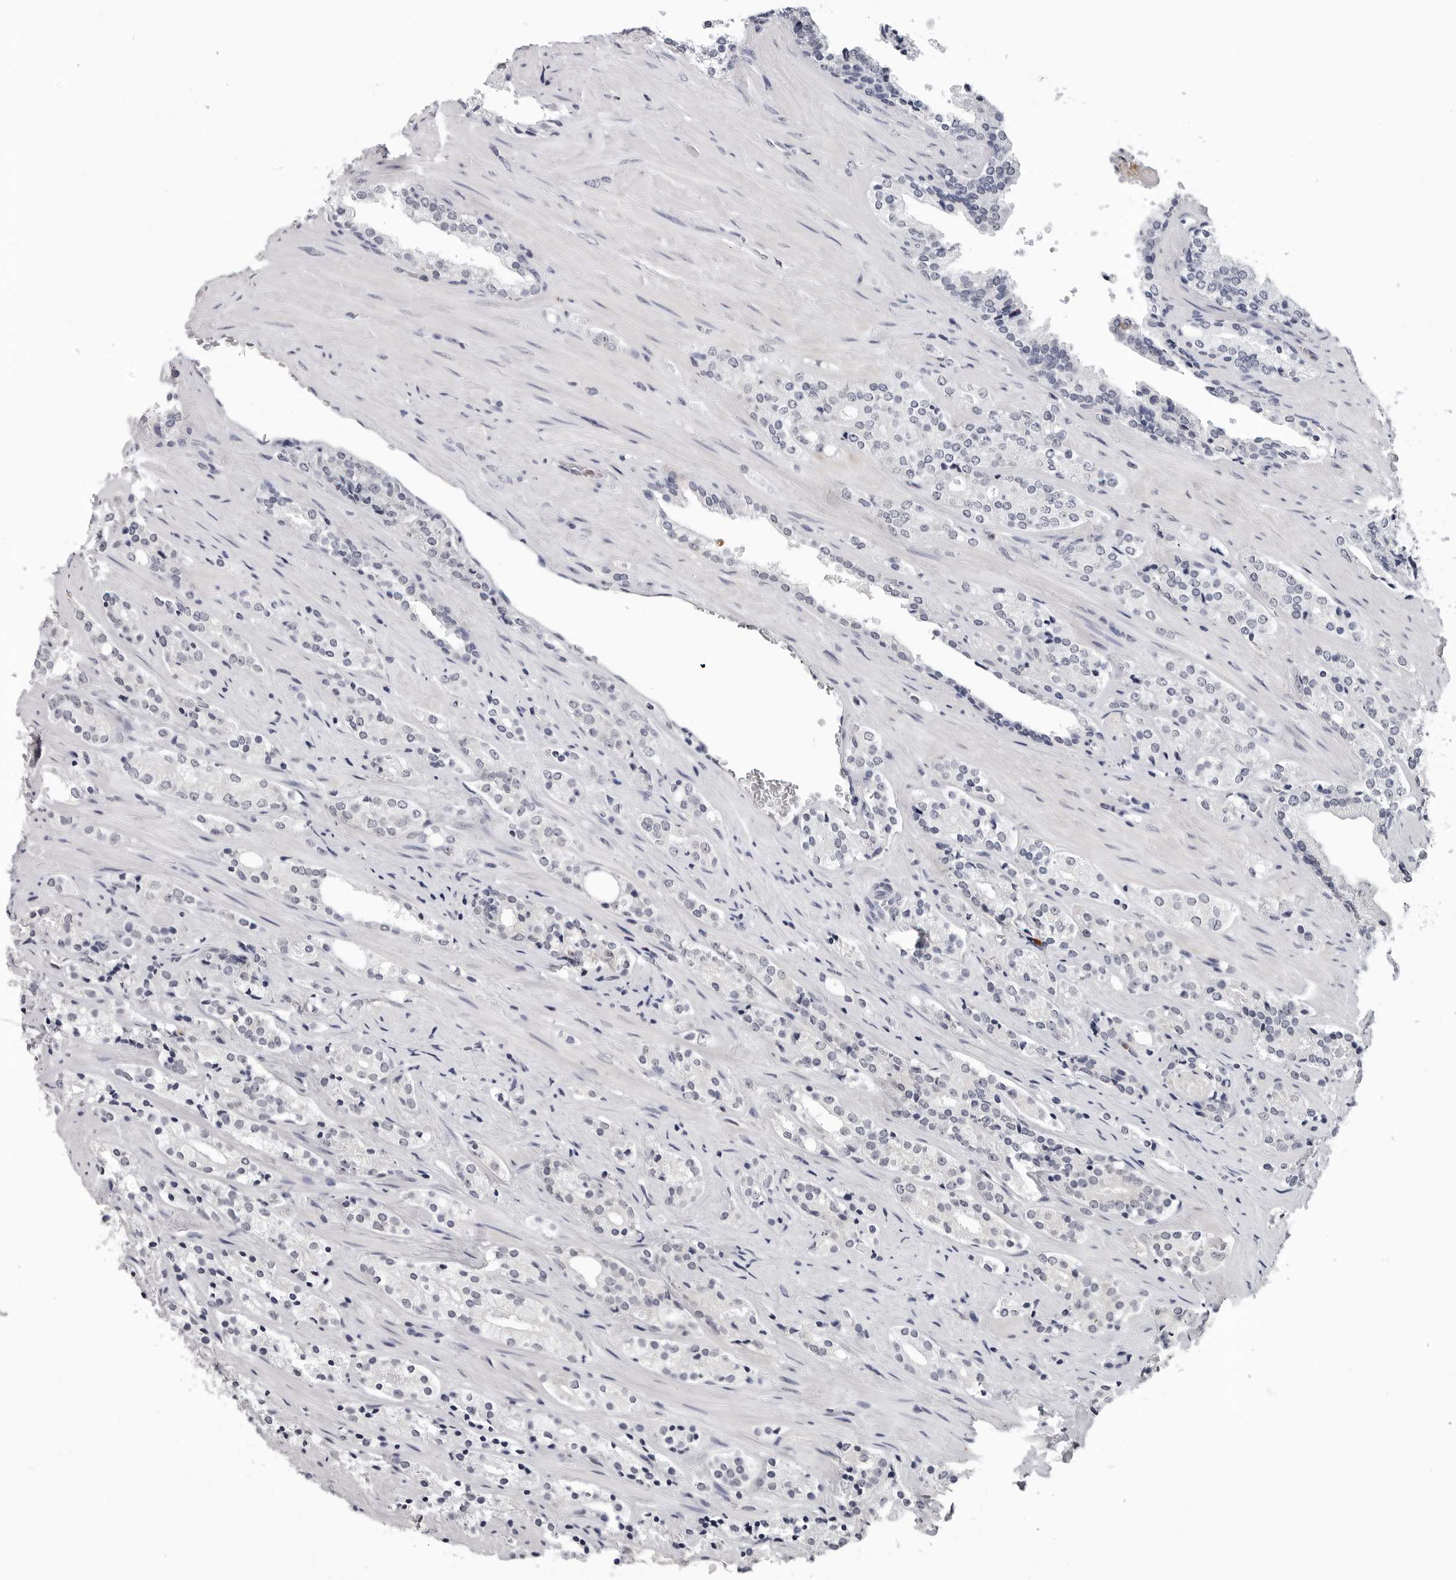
{"staining": {"intensity": "negative", "quantity": "none", "location": "none"}, "tissue": "prostate cancer", "cell_type": "Tumor cells", "image_type": "cancer", "snomed": [{"axis": "morphology", "description": "Adenocarcinoma, High grade"}, {"axis": "topography", "description": "Prostate"}], "caption": "There is no significant positivity in tumor cells of prostate adenocarcinoma (high-grade).", "gene": "TRMT13", "patient": {"sex": "male", "age": 71}}